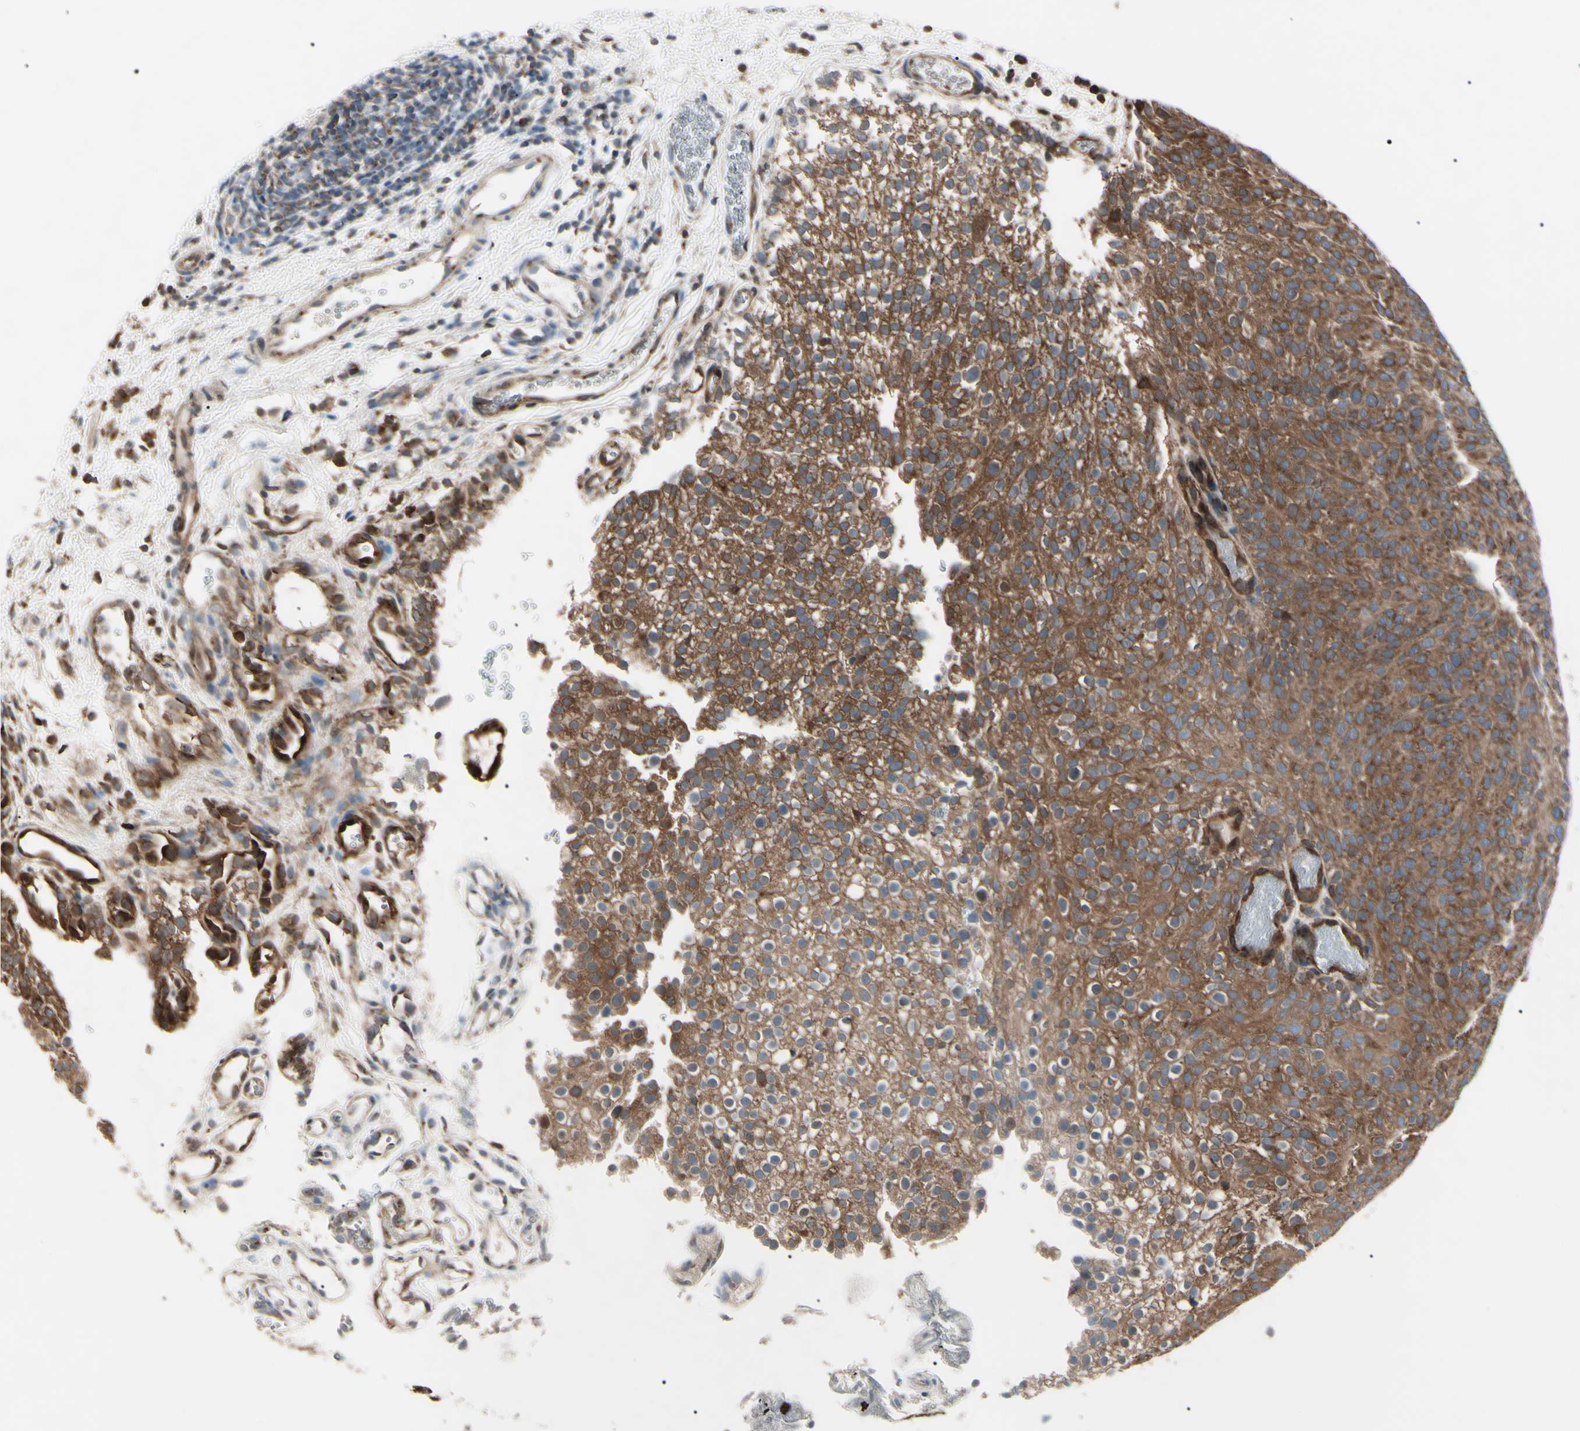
{"staining": {"intensity": "strong", "quantity": ">75%", "location": "cytoplasmic/membranous,nuclear"}, "tissue": "urothelial cancer", "cell_type": "Tumor cells", "image_type": "cancer", "snomed": [{"axis": "morphology", "description": "Urothelial carcinoma, Low grade"}, {"axis": "topography", "description": "Urinary bladder"}], "caption": "DAB immunohistochemical staining of human urothelial cancer displays strong cytoplasmic/membranous and nuclear protein staining in approximately >75% of tumor cells.", "gene": "MAPRE1", "patient": {"sex": "male", "age": 78}}